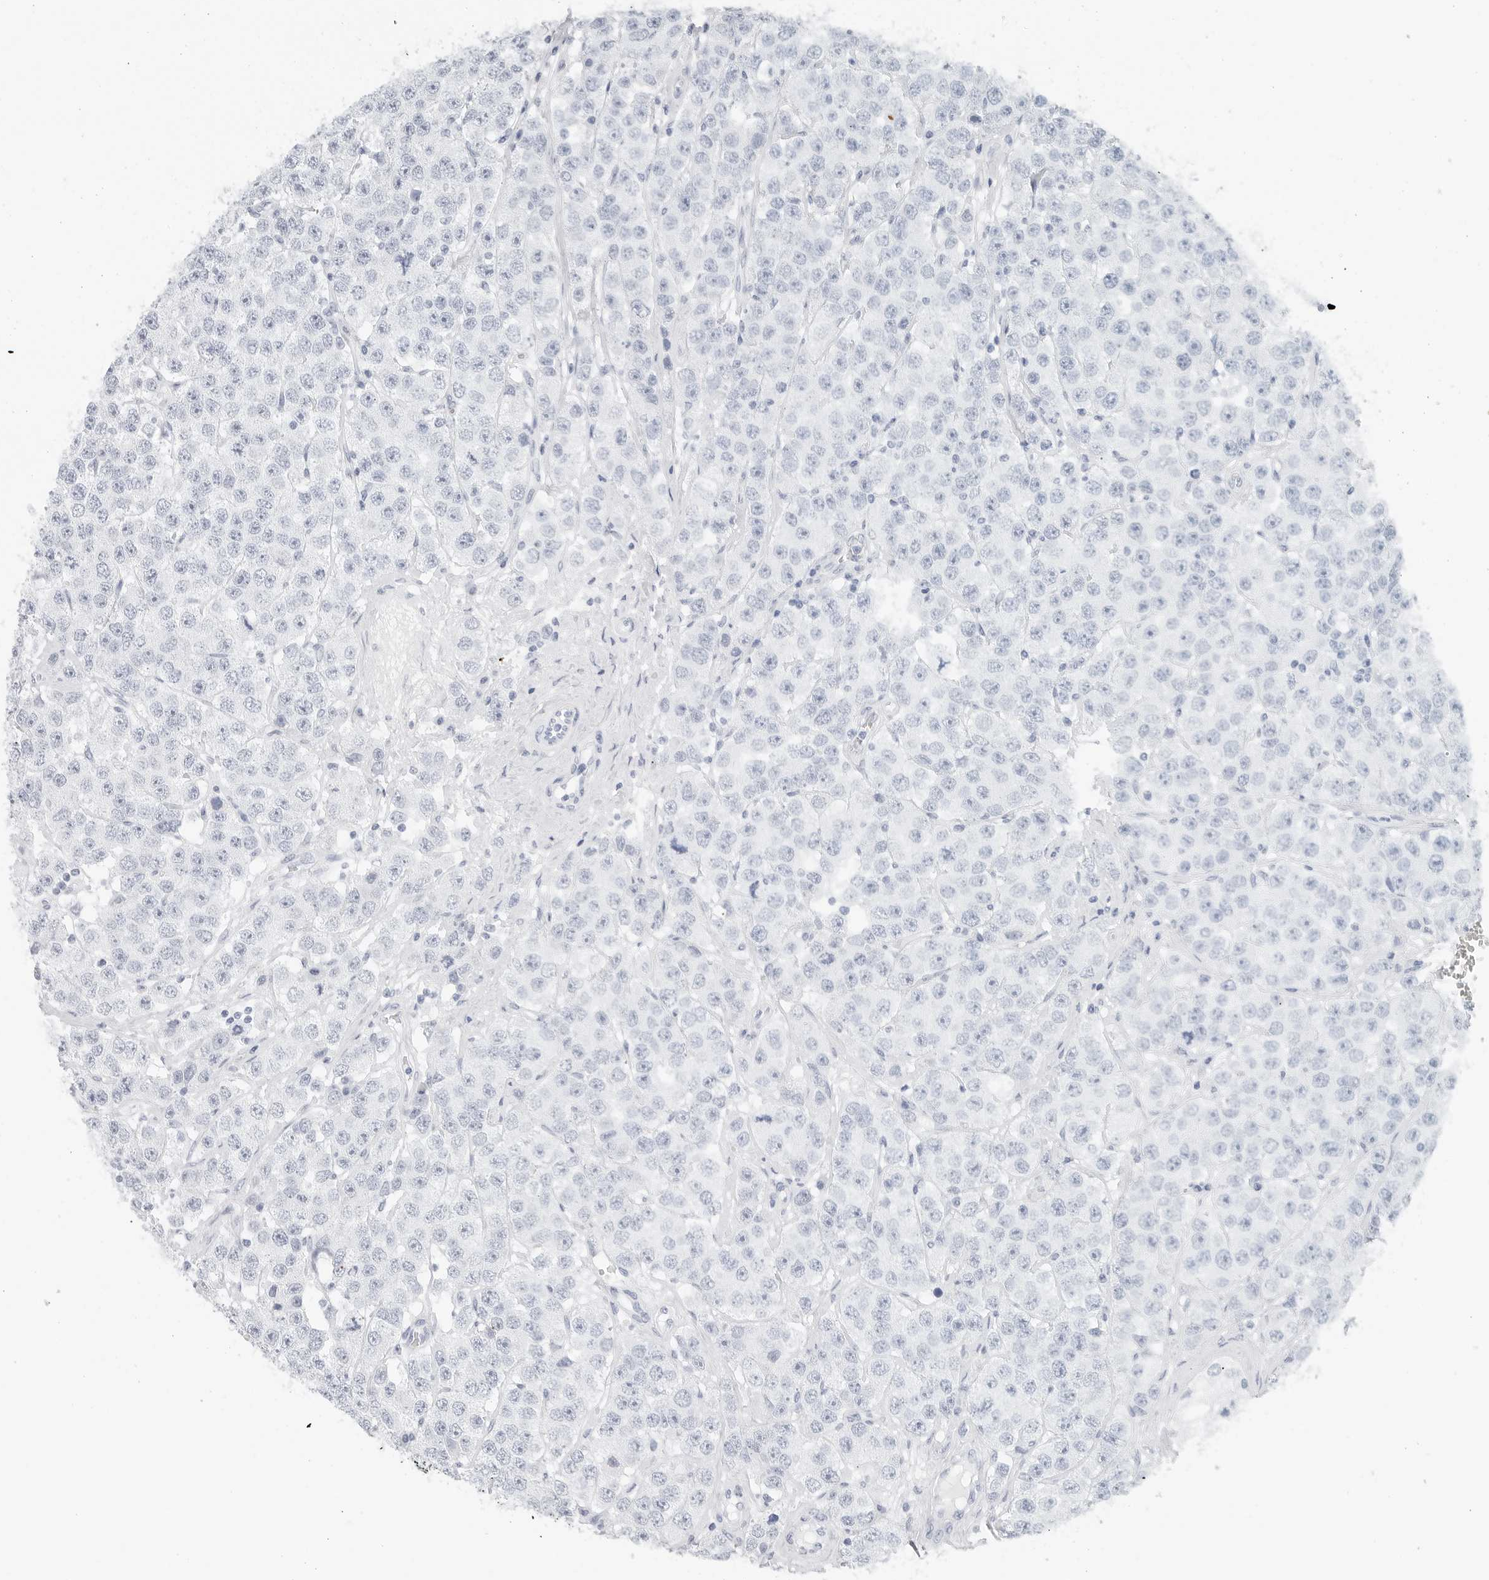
{"staining": {"intensity": "weak", "quantity": "<25%", "location": "nuclear"}, "tissue": "testis cancer", "cell_type": "Tumor cells", "image_type": "cancer", "snomed": [{"axis": "morphology", "description": "Seminoma, NOS"}, {"axis": "topography", "description": "Testis"}], "caption": "The IHC micrograph has no significant positivity in tumor cells of testis cancer (seminoma) tissue.", "gene": "METAP1", "patient": {"sex": "male", "age": 28}}